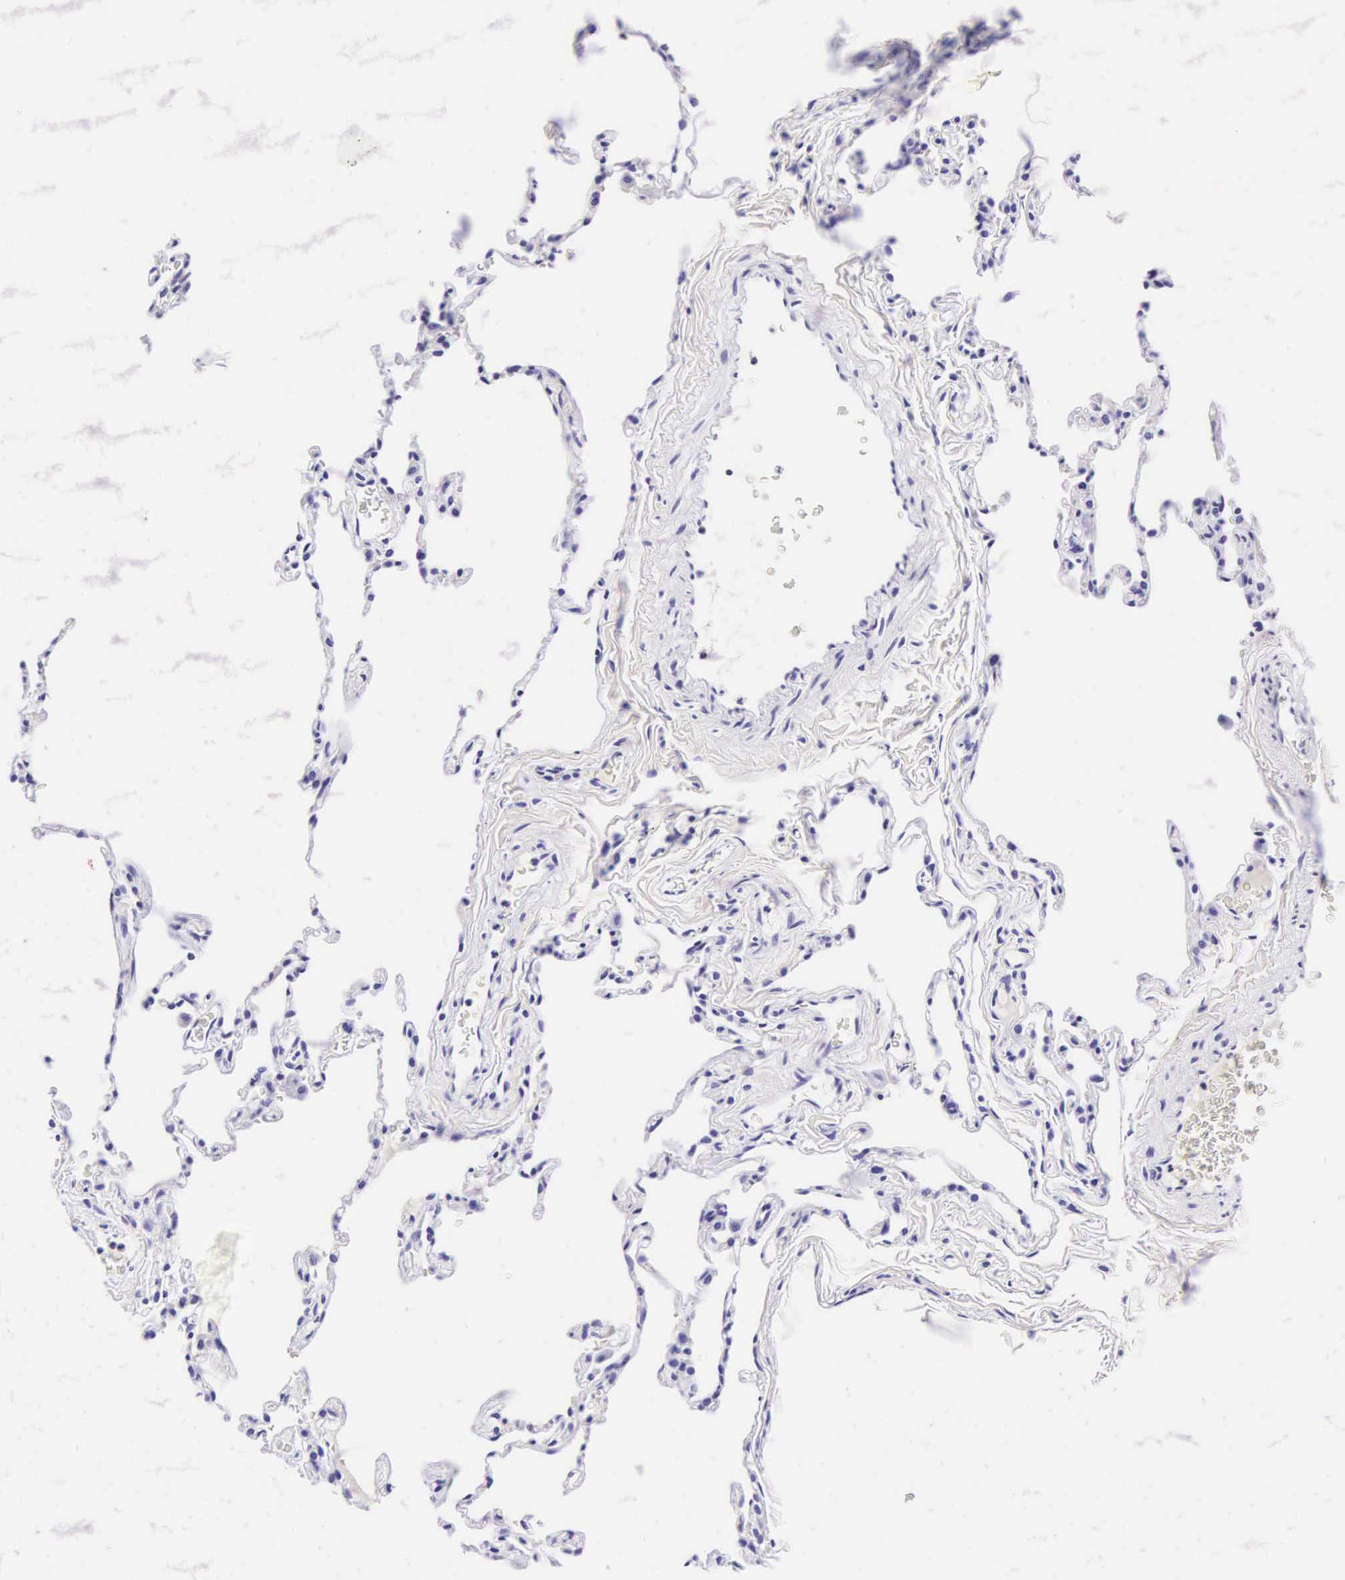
{"staining": {"intensity": "negative", "quantity": "none", "location": "none"}, "tissue": "lung", "cell_type": "Alveolar cells", "image_type": "normal", "snomed": [{"axis": "morphology", "description": "Normal tissue, NOS"}, {"axis": "topography", "description": "Lung"}], "caption": "Immunohistochemistry image of benign lung stained for a protein (brown), which displays no expression in alveolar cells.", "gene": "CD1A", "patient": {"sex": "female", "age": 61}}